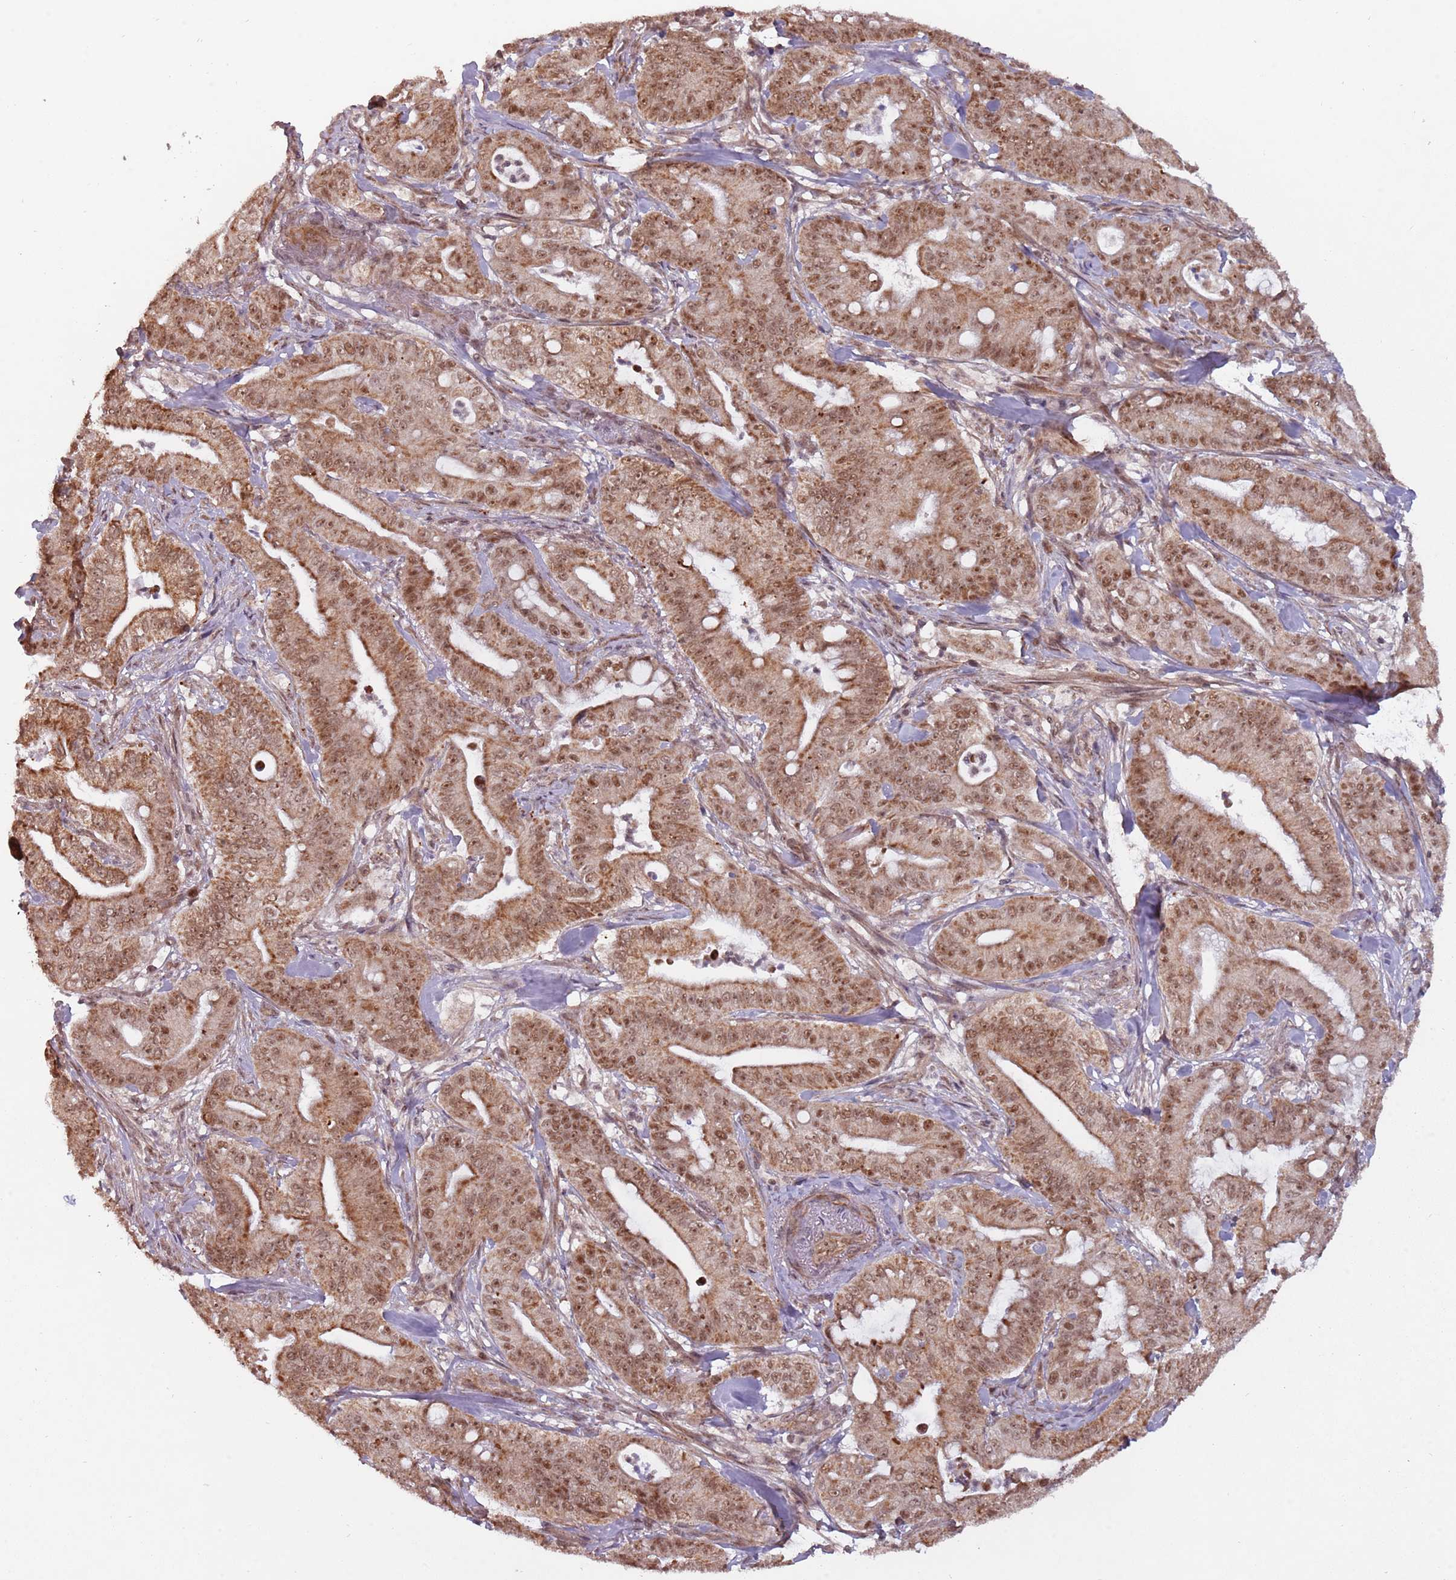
{"staining": {"intensity": "moderate", "quantity": ">75%", "location": "cytoplasmic/membranous,nuclear"}, "tissue": "pancreatic cancer", "cell_type": "Tumor cells", "image_type": "cancer", "snomed": [{"axis": "morphology", "description": "Adenocarcinoma, NOS"}, {"axis": "topography", "description": "Pancreas"}], "caption": "Tumor cells exhibit moderate cytoplasmic/membranous and nuclear expression in about >75% of cells in pancreatic cancer.", "gene": "SUDS3", "patient": {"sex": "male", "age": 71}}